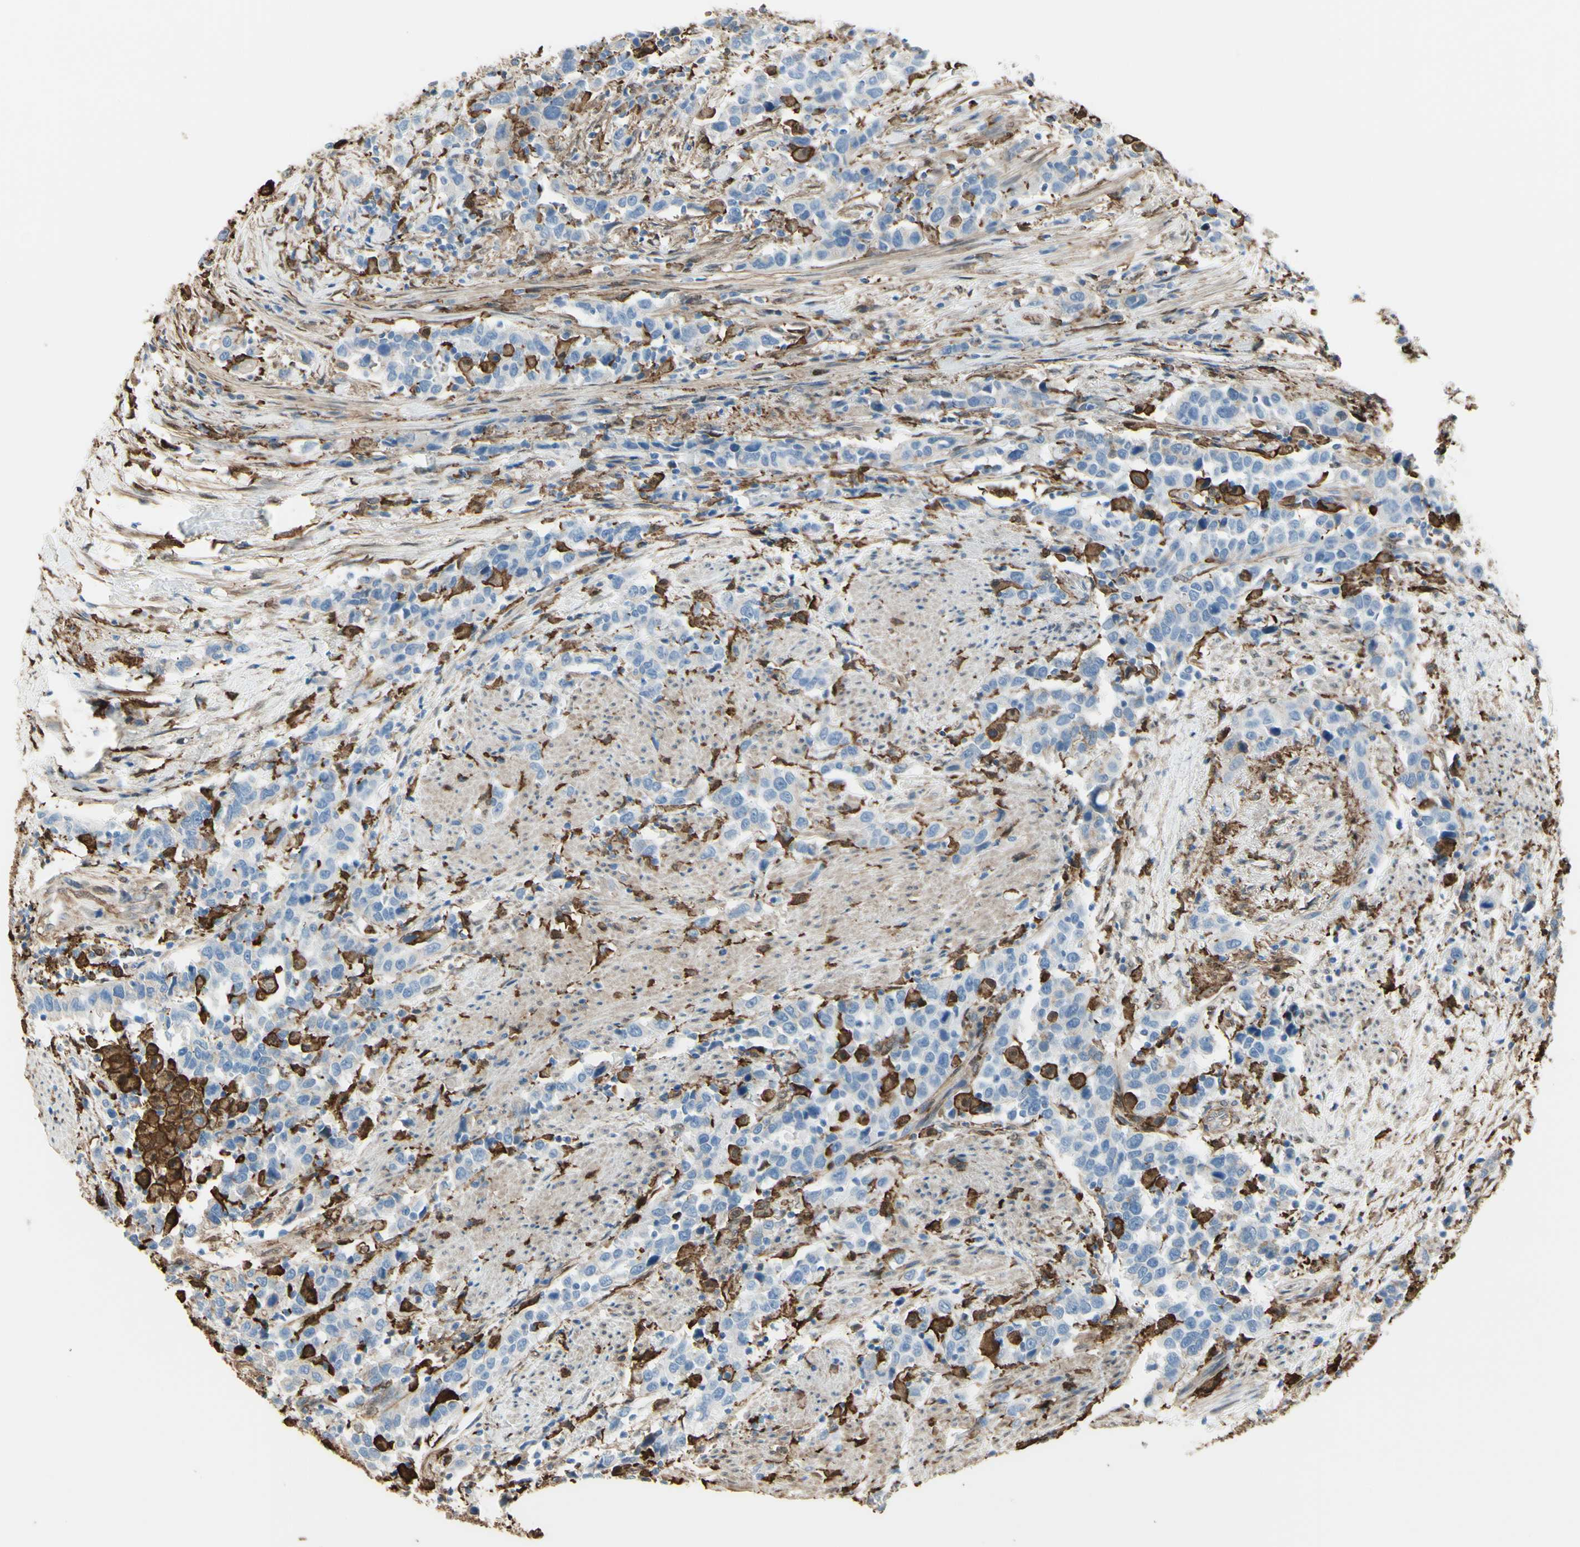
{"staining": {"intensity": "negative", "quantity": "none", "location": "none"}, "tissue": "urothelial cancer", "cell_type": "Tumor cells", "image_type": "cancer", "snomed": [{"axis": "morphology", "description": "Urothelial carcinoma, High grade"}, {"axis": "topography", "description": "Urinary bladder"}], "caption": "Protein analysis of urothelial cancer demonstrates no significant positivity in tumor cells.", "gene": "GSN", "patient": {"sex": "male", "age": 61}}